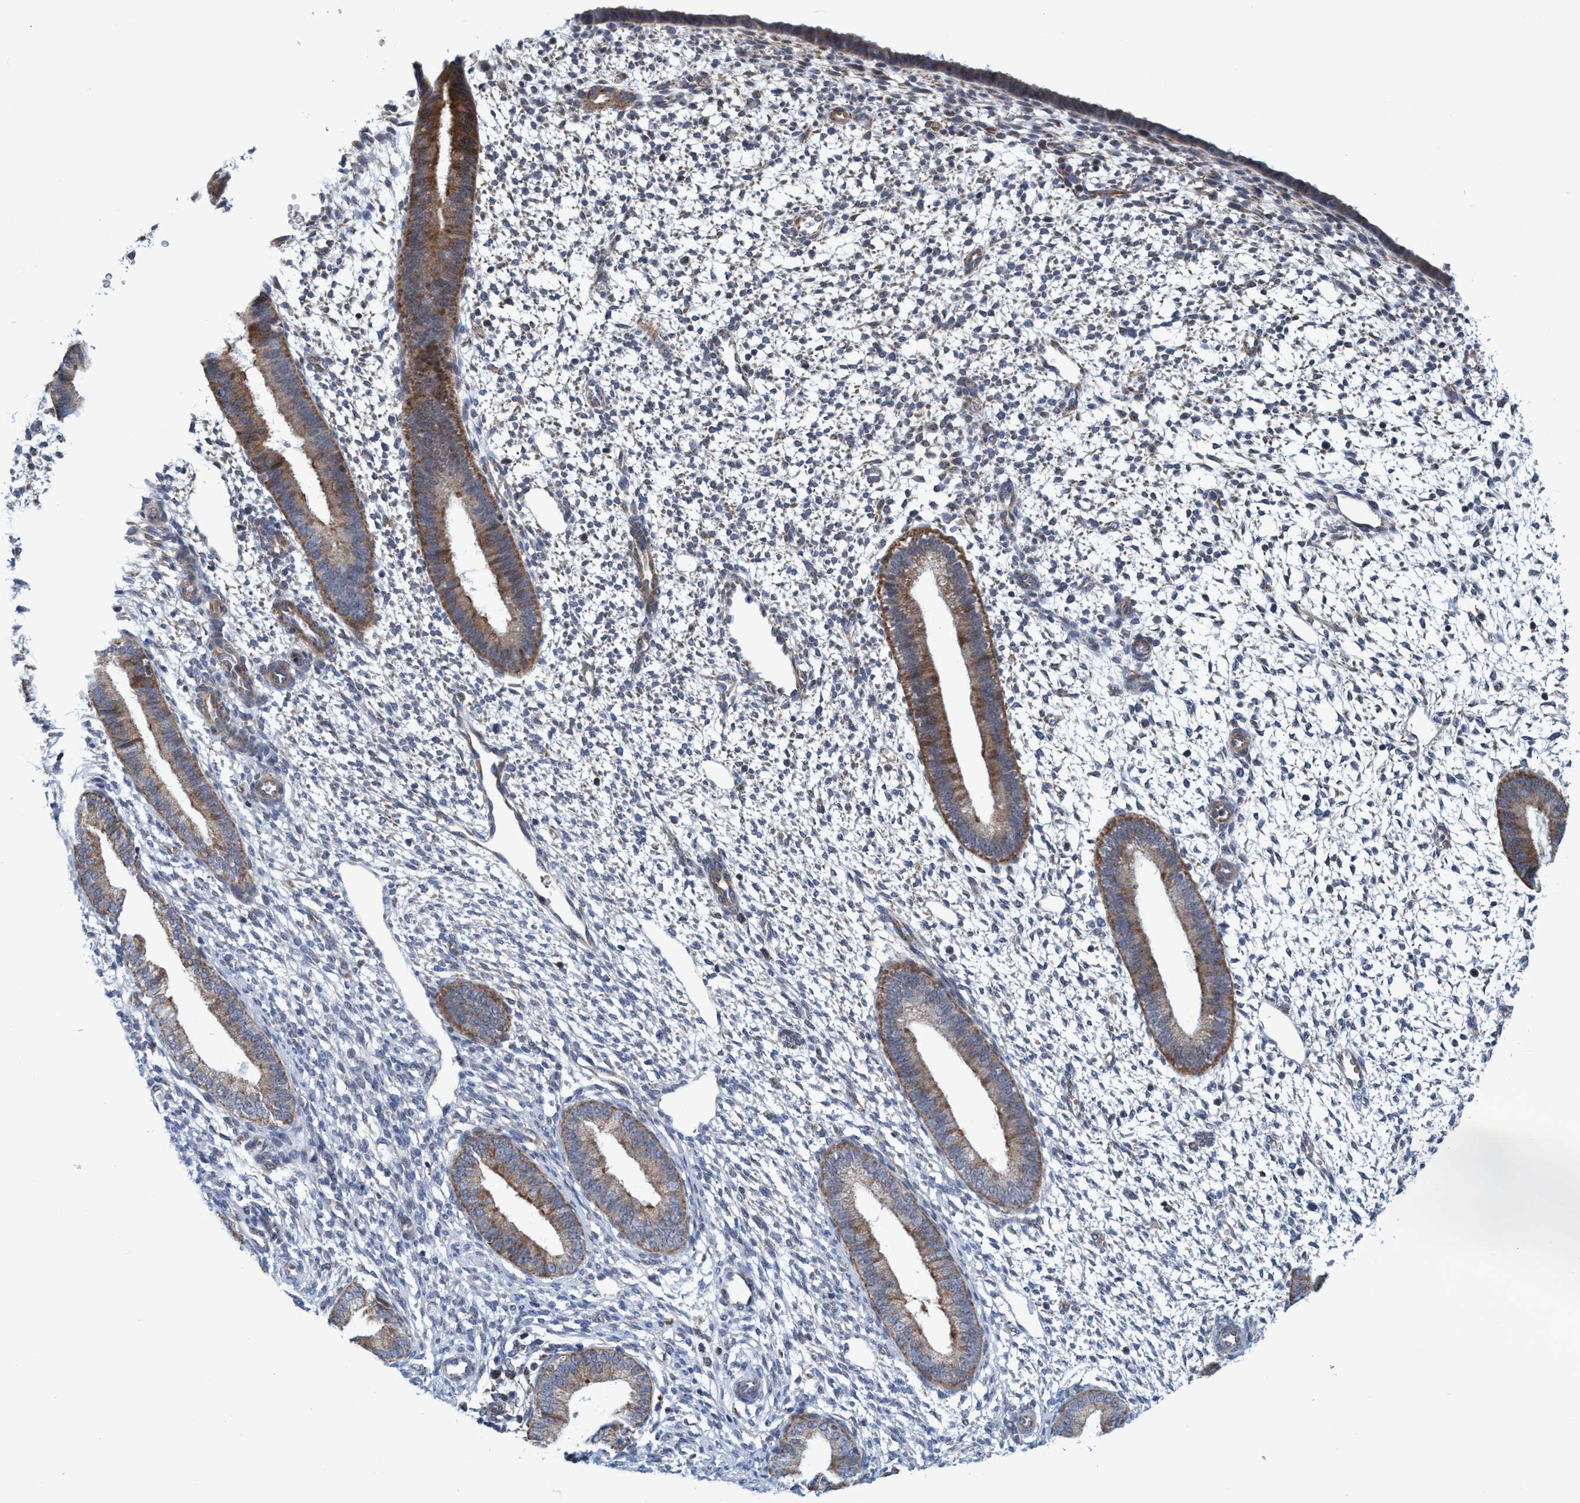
{"staining": {"intensity": "weak", "quantity": "<25%", "location": "cytoplasmic/membranous"}, "tissue": "endometrium", "cell_type": "Cells in endometrial stroma", "image_type": "normal", "snomed": [{"axis": "morphology", "description": "Normal tissue, NOS"}, {"axis": "topography", "description": "Endometrium"}], "caption": "Histopathology image shows no significant protein staining in cells in endometrial stroma of unremarkable endometrium. The staining is performed using DAB (3,3'-diaminobenzidine) brown chromogen with nuclei counter-stained in using hematoxylin.", "gene": "POLR1F", "patient": {"sex": "female", "age": 46}}